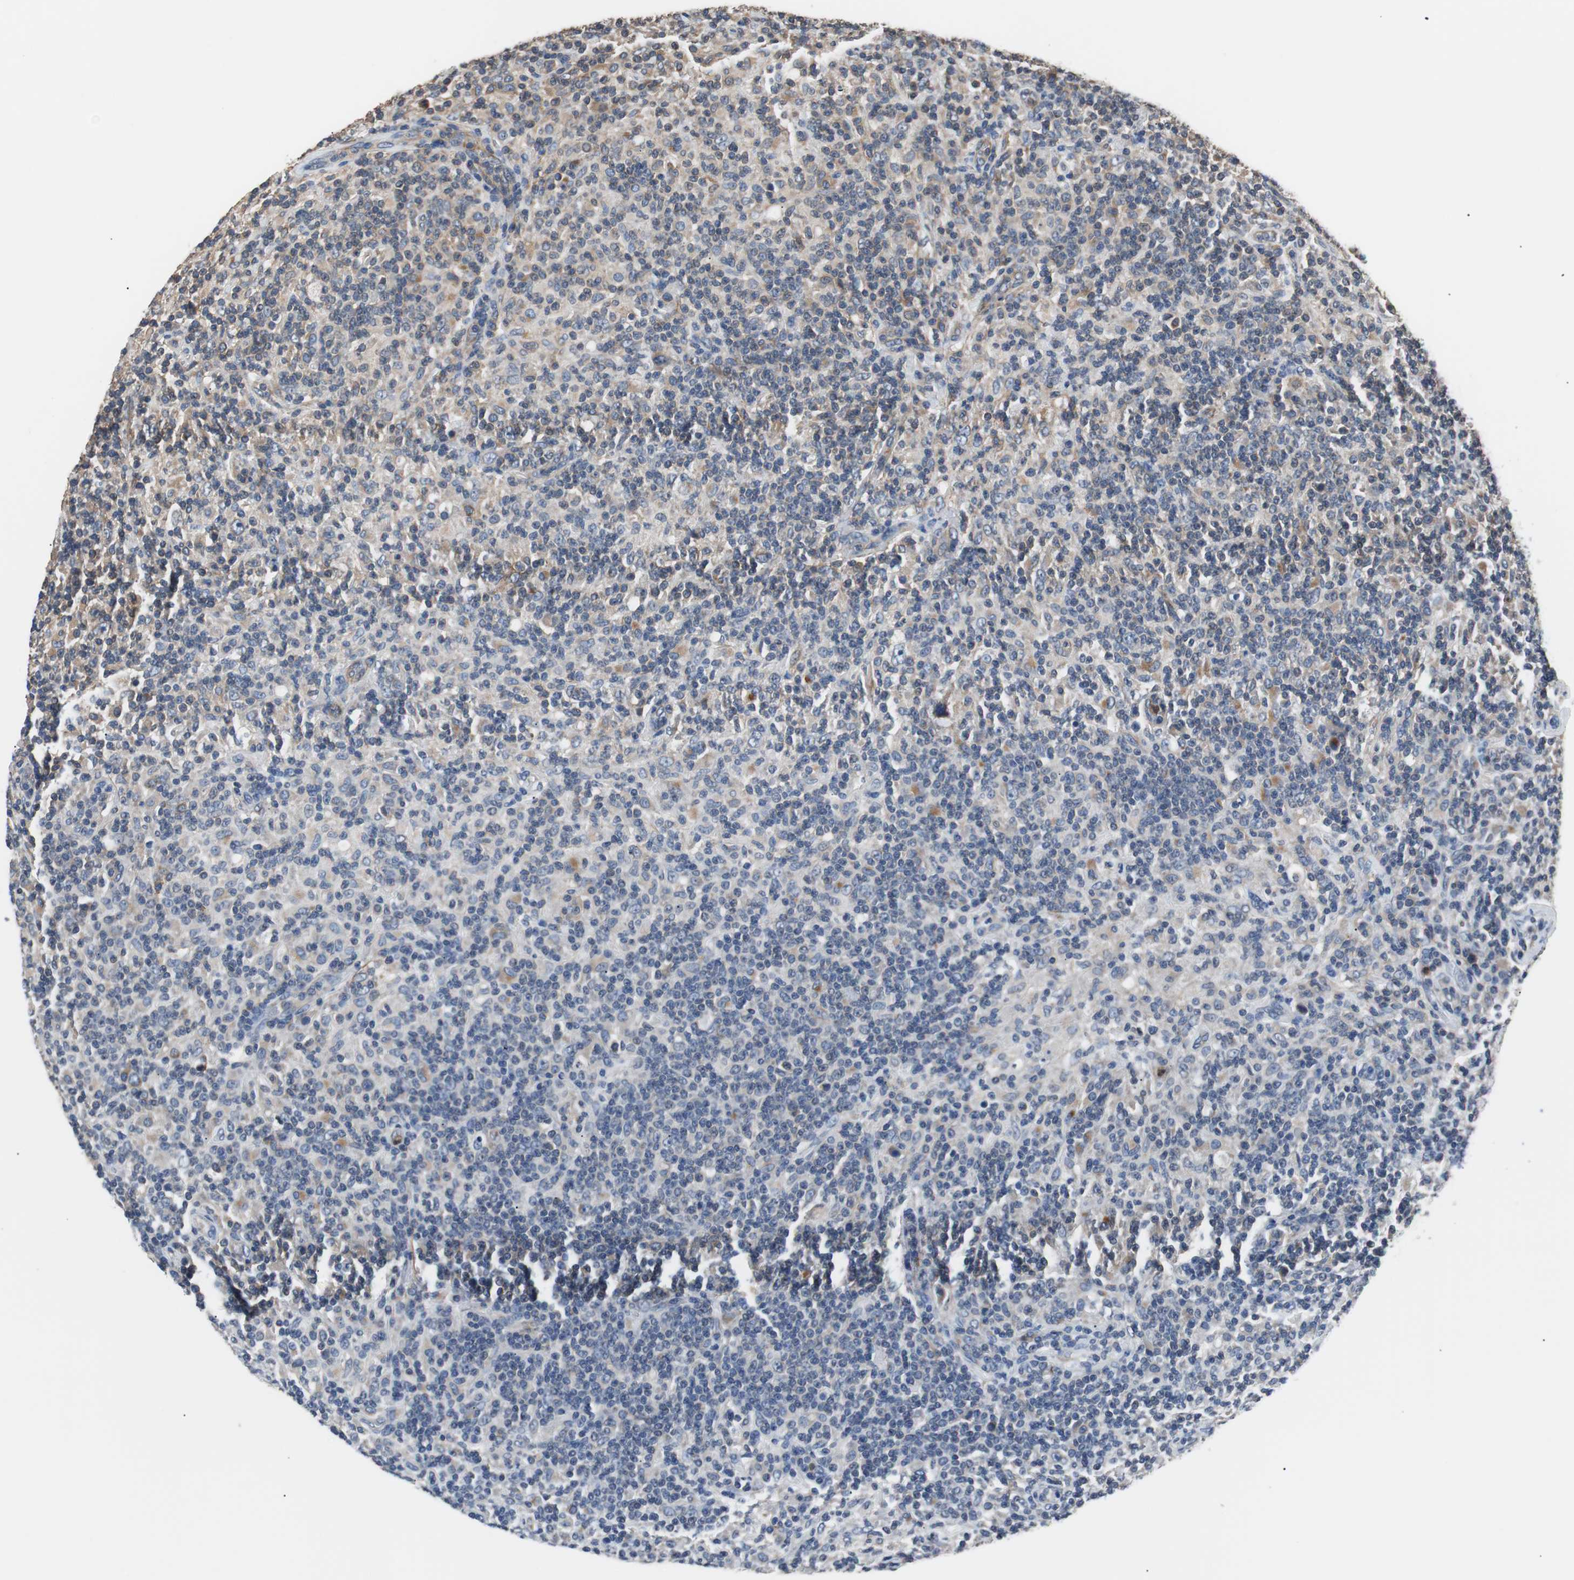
{"staining": {"intensity": "weak", "quantity": ">75%", "location": "cytoplasmic/membranous"}, "tissue": "lymphoma", "cell_type": "Tumor cells", "image_type": "cancer", "snomed": [{"axis": "morphology", "description": "Hodgkin's disease, NOS"}, {"axis": "topography", "description": "Lymph node"}], "caption": "Tumor cells reveal weak cytoplasmic/membranous positivity in about >75% of cells in Hodgkin's disease. Immunohistochemistry (ihc) stains the protein in brown and the nuclei are stained blue.", "gene": "PITRM1", "patient": {"sex": "male", "age": 70}}